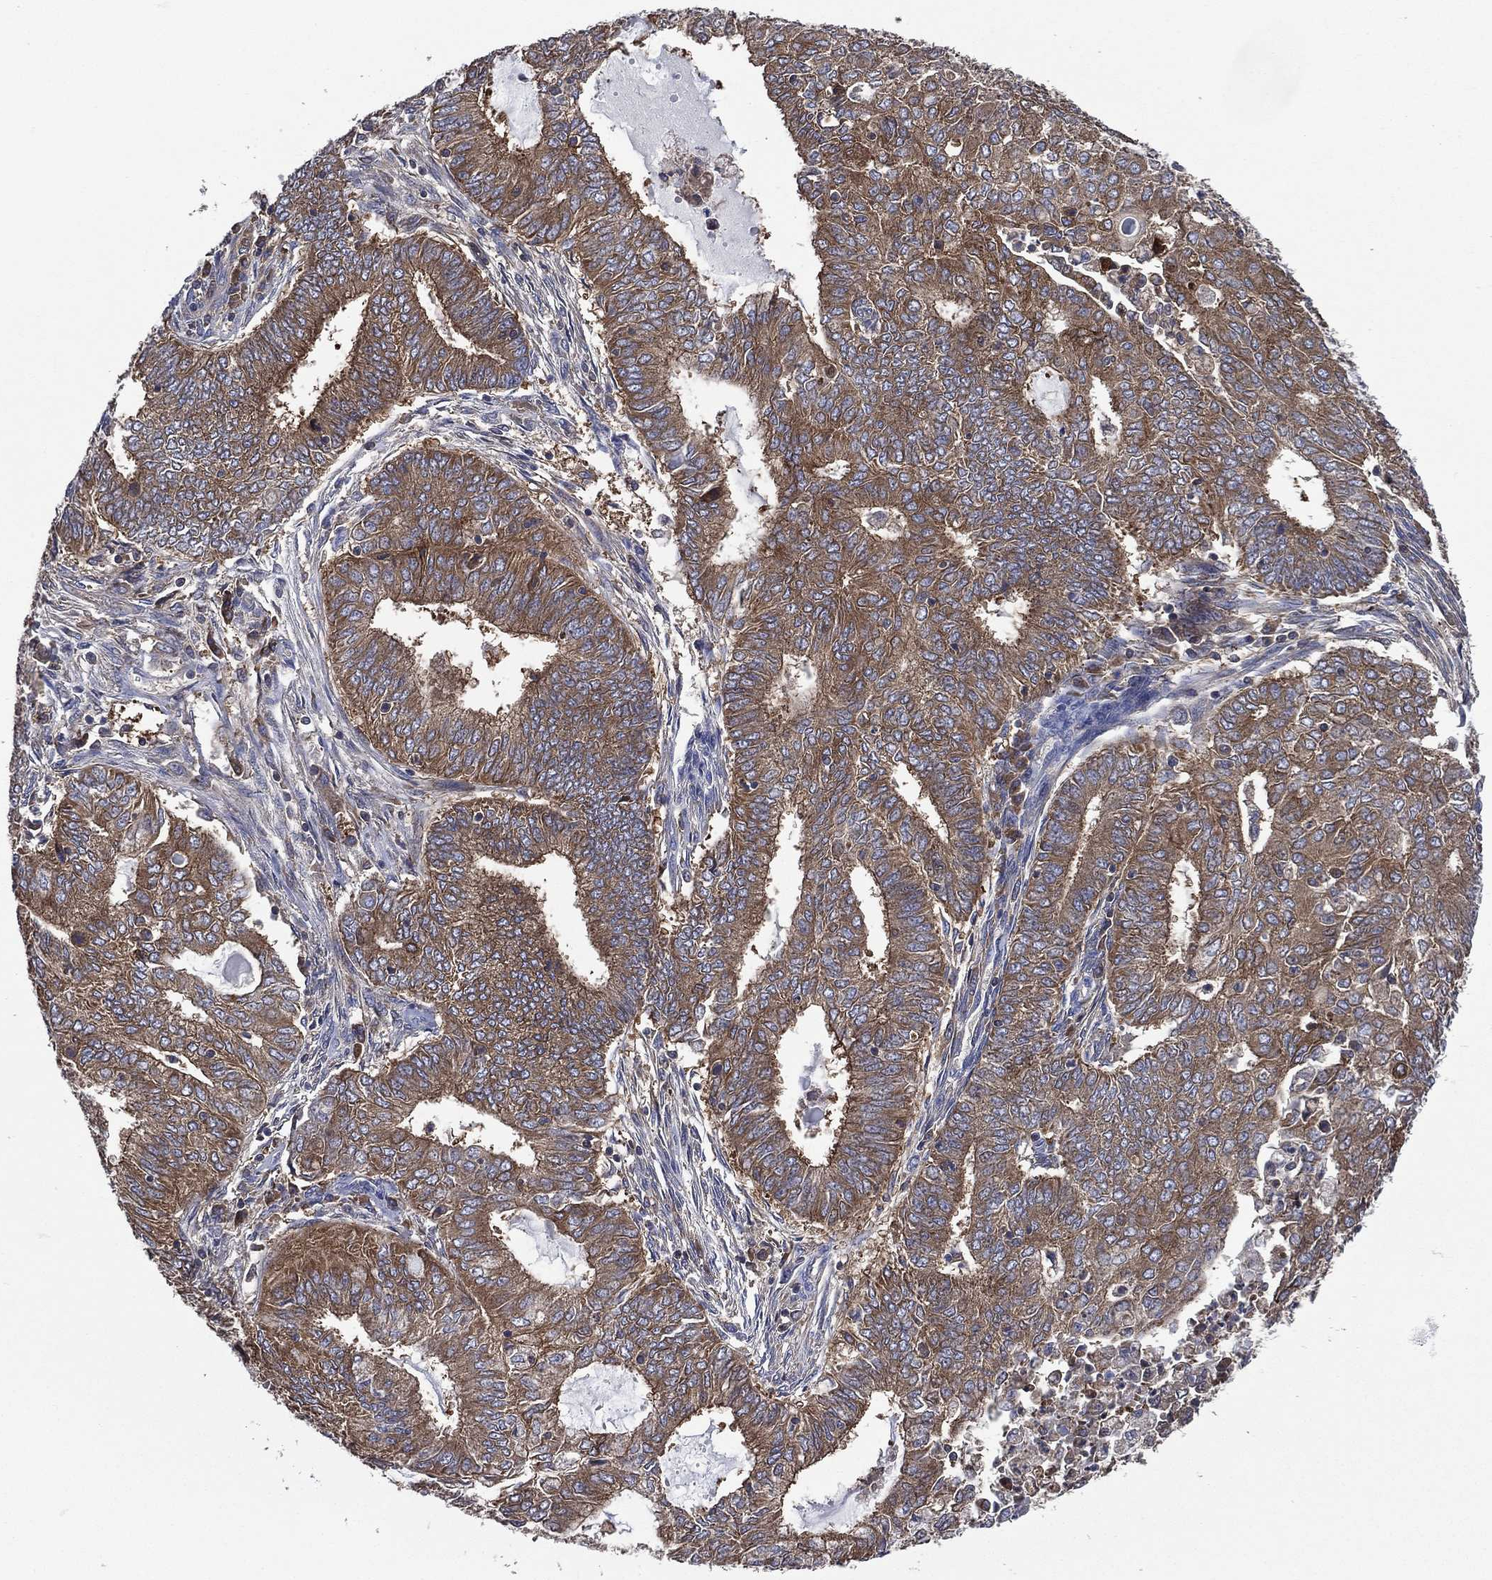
{"staining": {"intensity": "moderate", "quantity": ">75%", "location": "cytoplasmic/membranous"}, "tissue": "endometrial cancer", "cell_type": "Tumor cells", "image_type": "cancer", "snomed": [{"axis": "morphology", "description": "Adenocarcinoma, NOS"}, {"axis": "topography", "description": "Endometrium"}], "caption": "Approximately >75% of tumor cells in human endometrial adenocarcinoma demonstrate moderate cytoplasmic/membranous protein staining as visualized by brown immunohistochemical staining.", "gene": "SMPD3", "patient": {"sex": "female", "age": 62}}